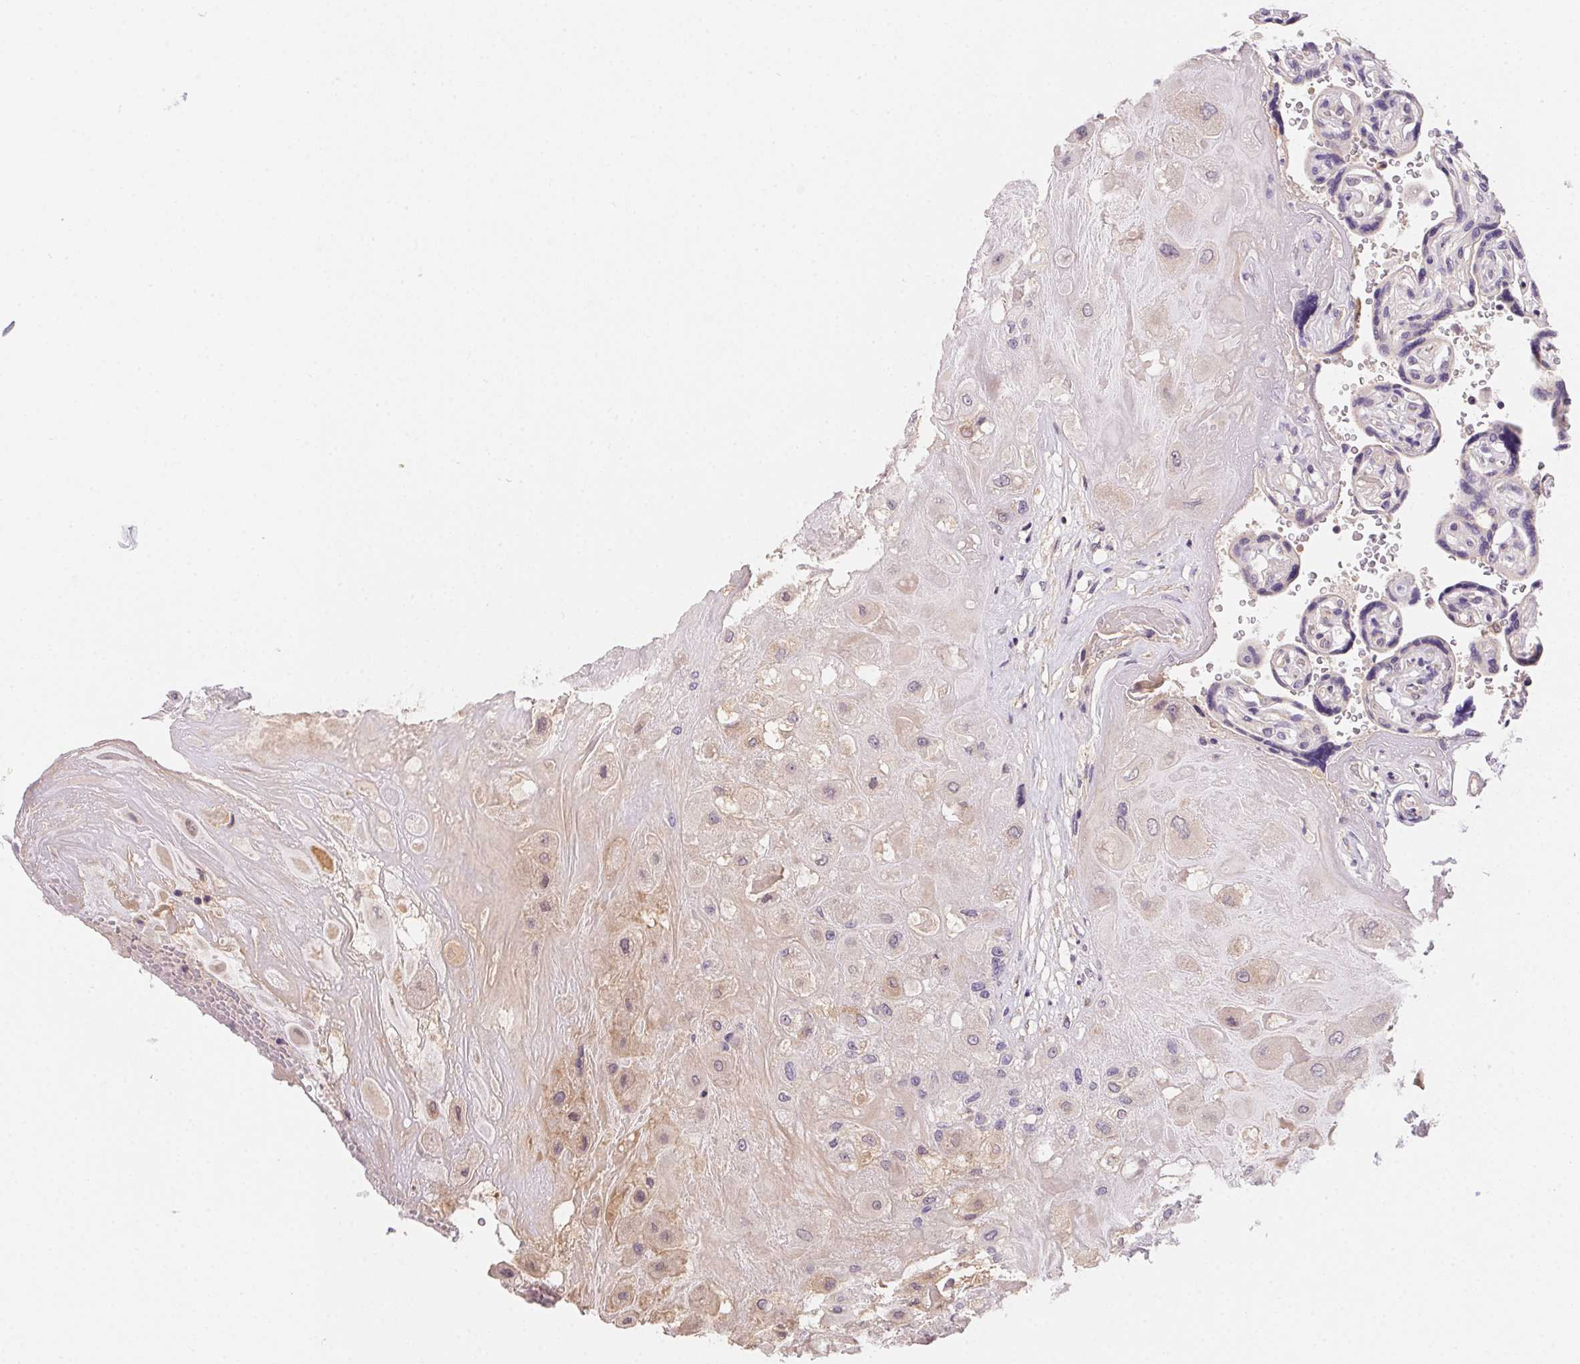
{"staining": {"intensity": "moderate", "quantity": "25%-75%", "location": "cytoplasmic/membranous"}, "tissue": "placenta", "cell_type": "Decidual cells", "image_type": "normal", "snomed": [{"axis": "morphology", "description": "Normal tissue, NOS"}, {"axis": "topography", "description": "Placenta"}], "caption": "Placenta was stained to show a protein in brown. There is medium levels of moderate cytoplasmic/membranous positivity in approximately 25%-75% of decidual cells. (DAB (3,3'-diaminobenzidine) IHC with brightfield microscopy, high magnification).", "gene": "PRKAA1", "patient": {"sex": "female", "age": 32}}